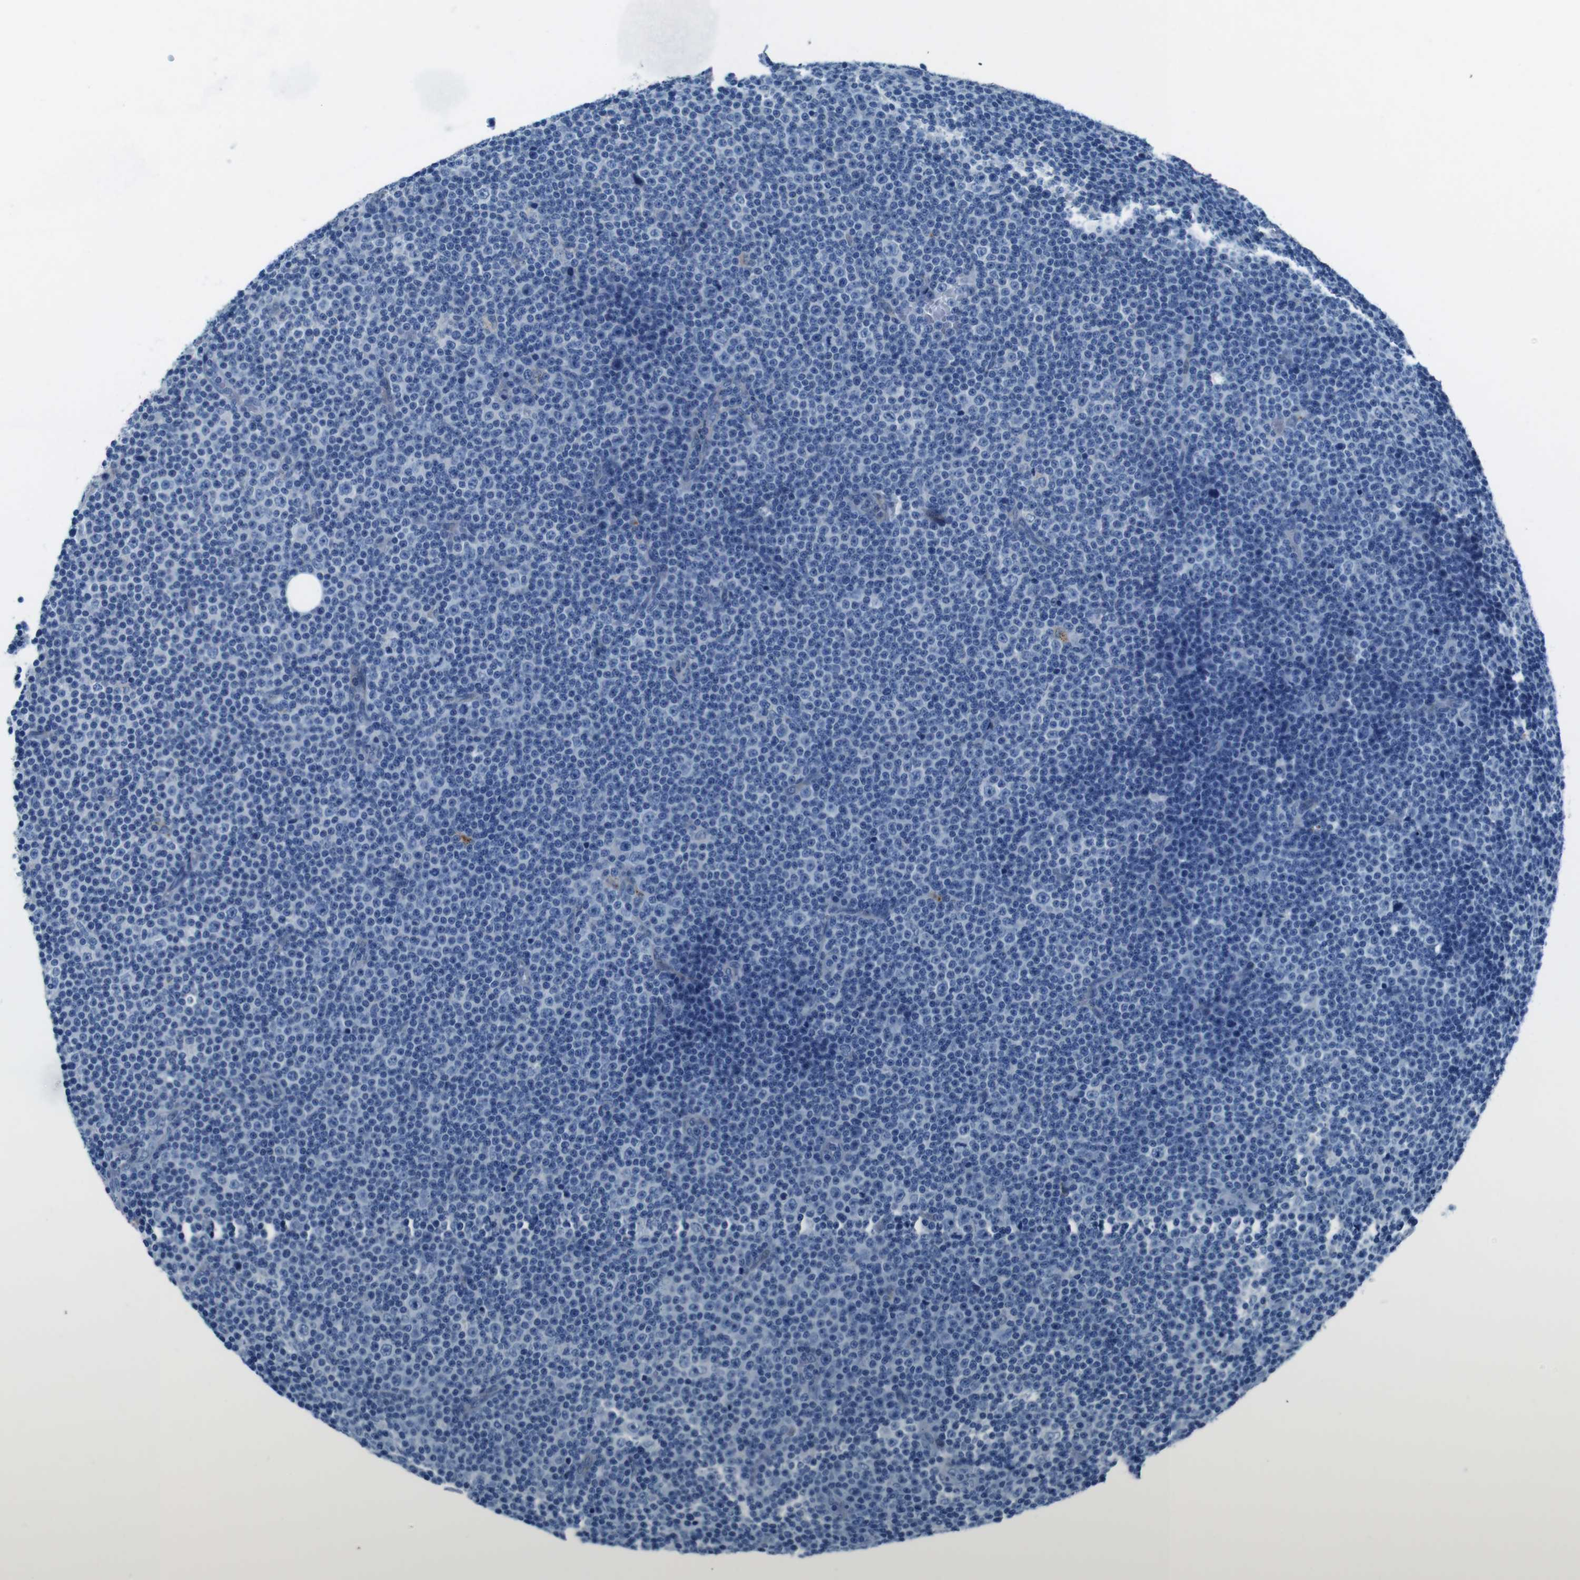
{"staining": {"intensity": "negative", "quantity": "none", "location": "none"}, "tissue": "lymphoma", "cell_type": "Tumor cells", "image_type": "cancer", "snomed": [{"axis": "morphology", "description": "Malignant lymphoma, non-Hodgkin's type, Low grade"}, {"axis": "topography", "description": "Lymph node"}], "caption": "An immunohistochemistry (IHC) image of low-grade malignant lymphoma, non-Hodgkin's type is shown. There is no staining in tumor cells of low-grade malignant lymphoma, non-Hodgkin's type.", "gene": "TULP3", "patient": {"sex": "female", "age": 67}}